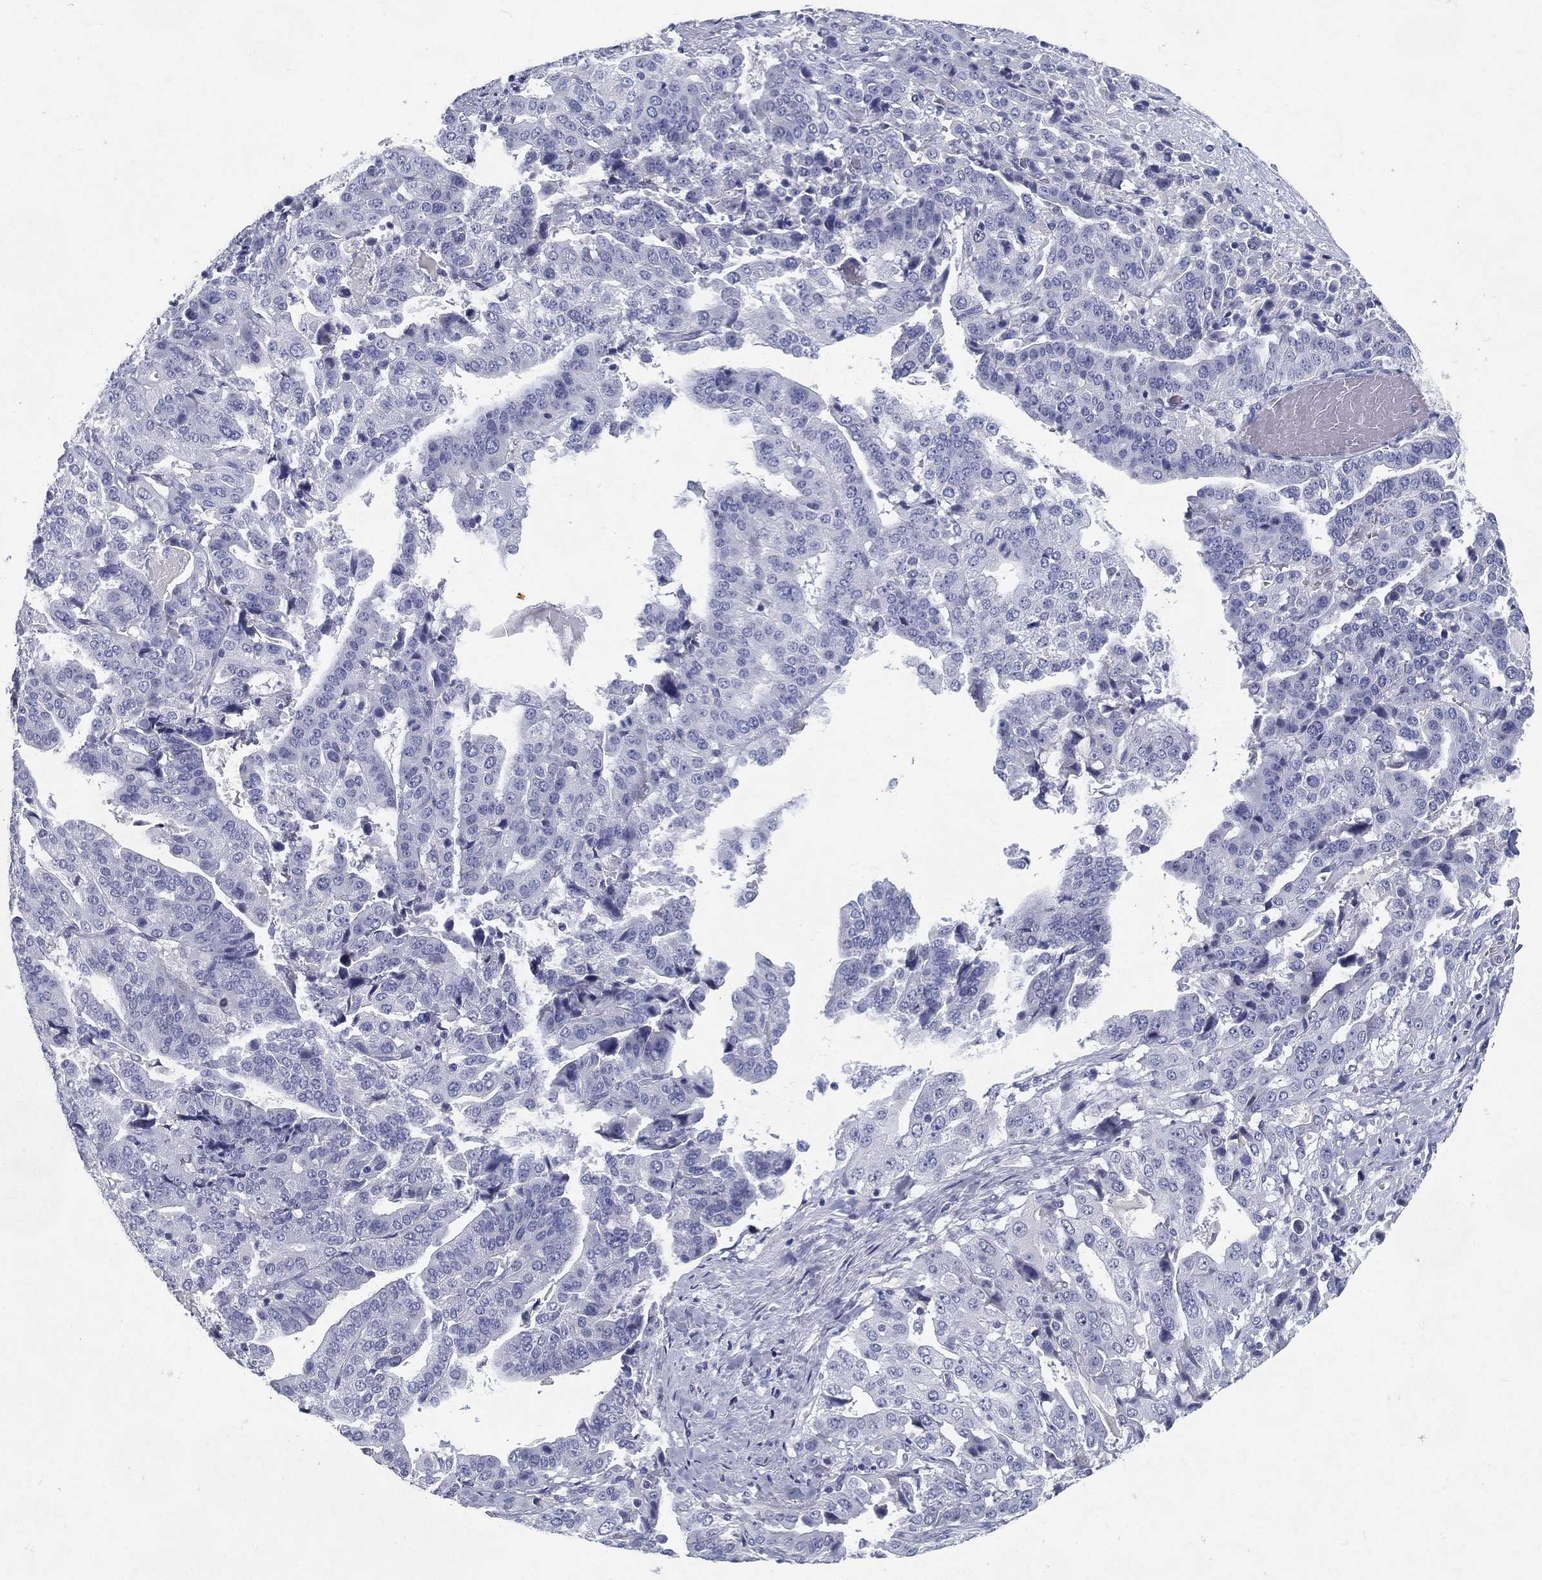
{"staining": {"intensity": "negative", "quantity": "none", "location": "none"}, "tissue": "stomach cancer", "cell_type": "Tumor cells", "image_type": "cancer", "snomed": [{"axis": "morphology", "description": "Adenocarcinoma, NOS"}, {"axis": "topography", "description": "Stomach"}], "caption": "Tumor cells are negative for protein expression in human adenocarcinoma (stomach). Brightfield microscopy of immunohistochemistry stained with DAB (3,3'-diaminobenzidine) (brown) and hematoxylin (blue), captured at high magnification.", "gene": "RGS13", "patient": {"sex": "male", "age": 48}}